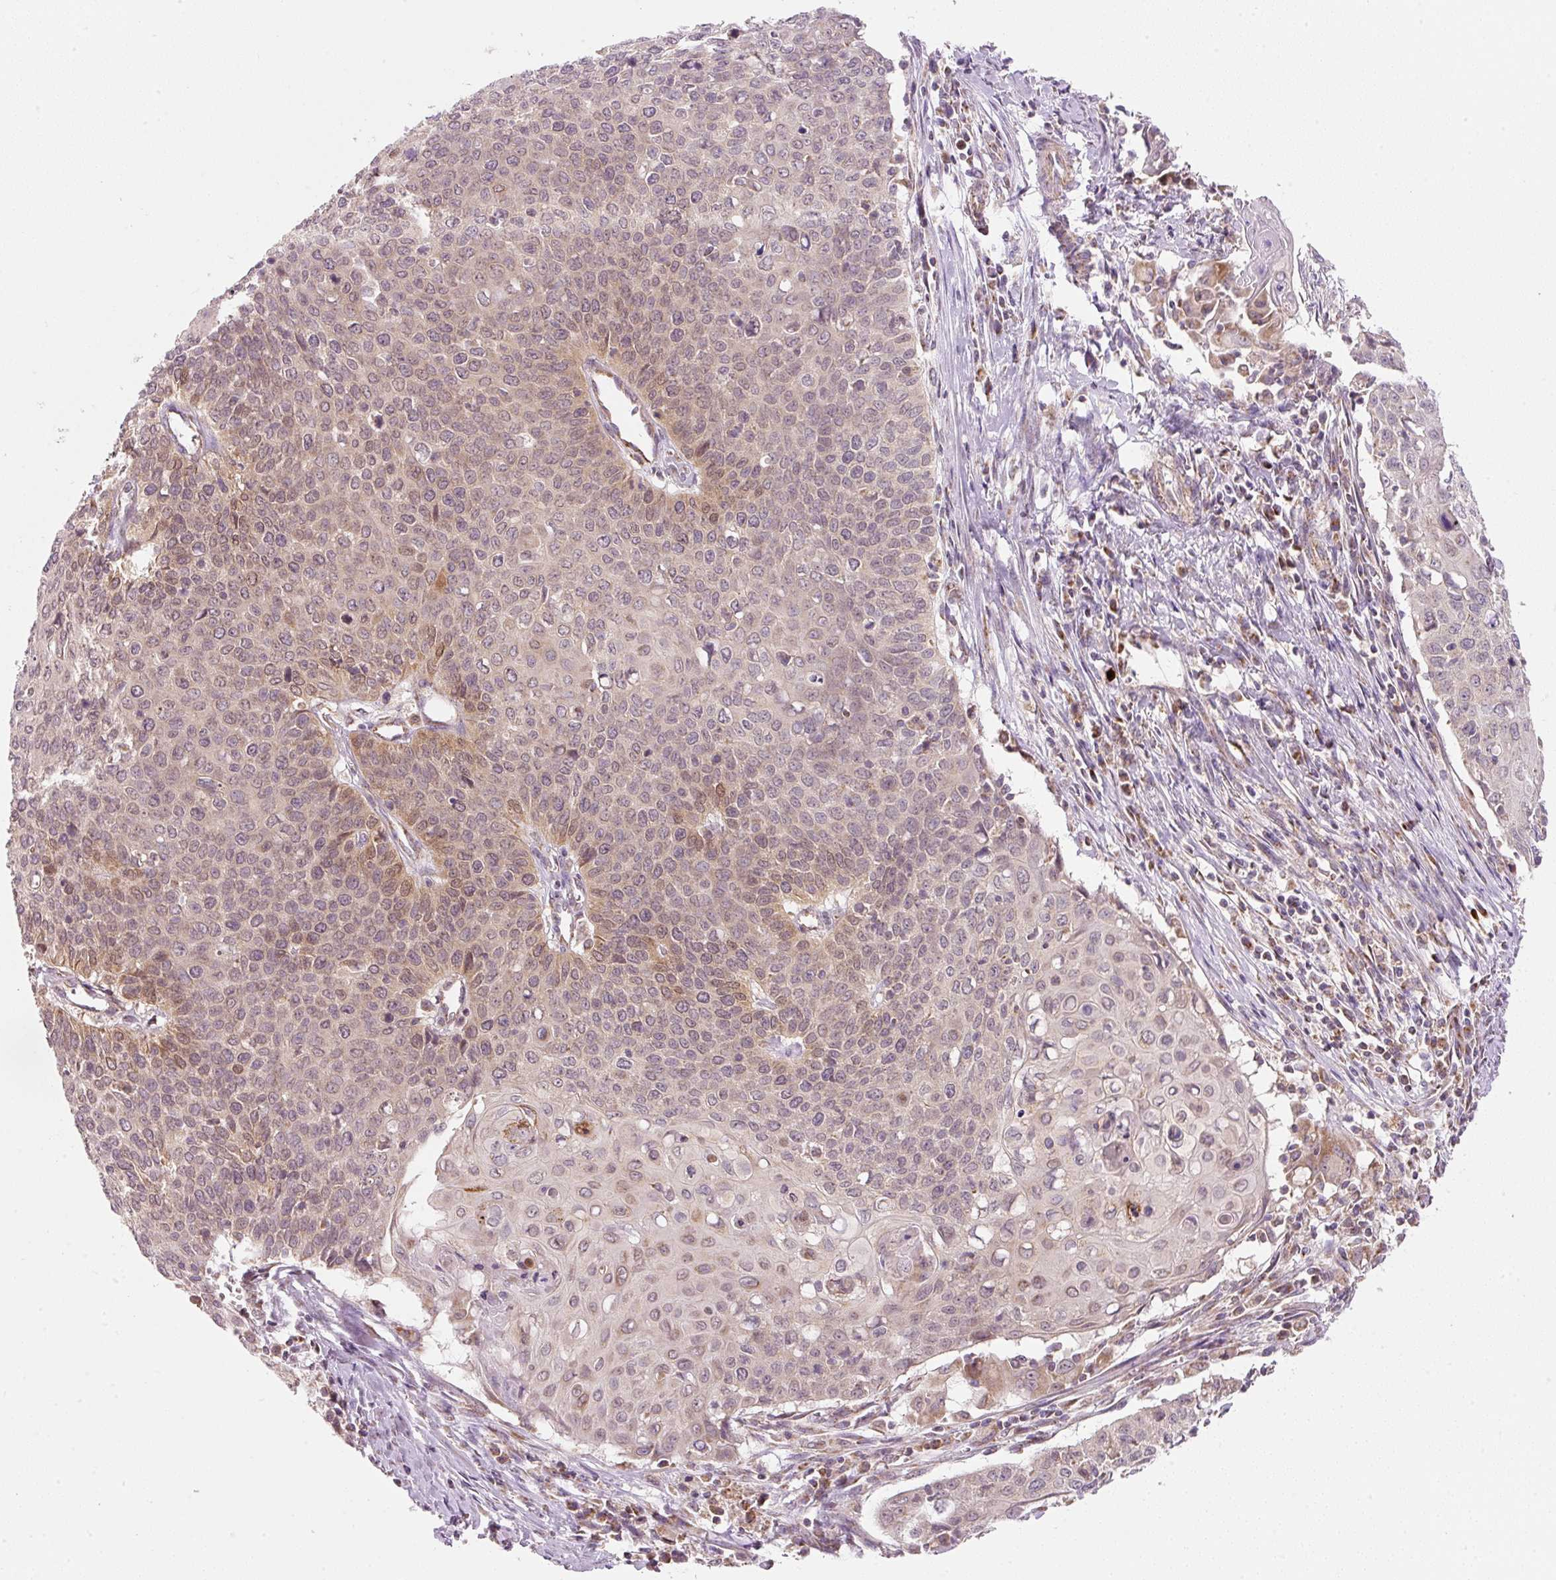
{"staining": {"intensity": "weak", "quantity": "25%-75%", "location": "cytoplasmic/membranous"}, "tissue": "cervical cancer", "cell_type": "Tumor cells", "image_type": "cancer", "snomed": [{"axis": "morphology", "description": "Squamous cell carcinoma, NOS"}, {"axis": "topography", "description": "Cervix"}], "caption": "Immunohistochemistry (IHC) micrograph of human cervical cancer (squamous cell carcinoma) stained for a protein (brown), which reveals low levels of weak cytoplasmic/membranous positivity in about 25%-75% of tumor cells.", "gene": "FAM78B", "patient": {"sex": "female", "age": 39}}